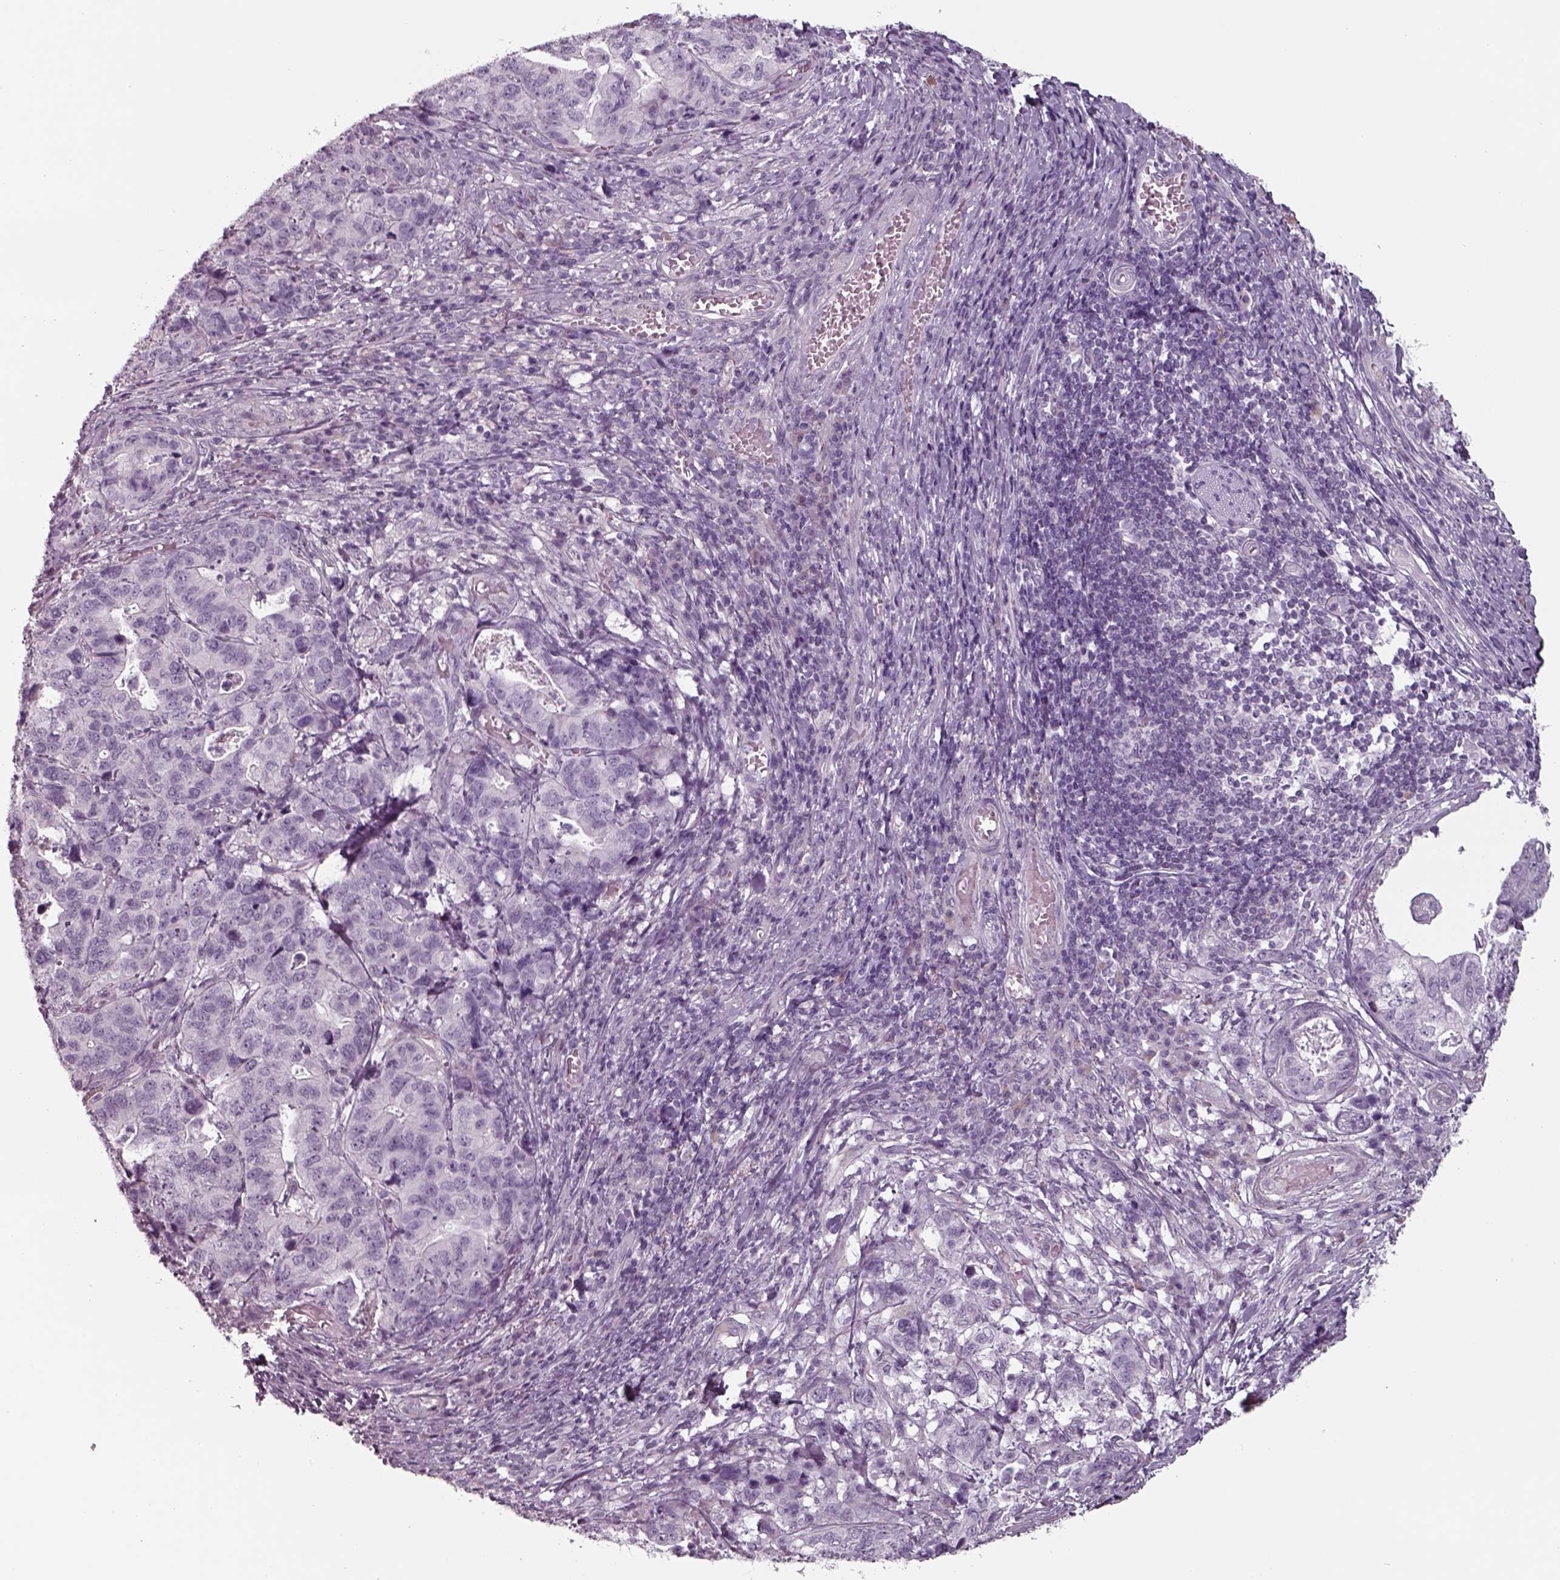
{"staining": {"intensity": "negative", "quantity": "none", "location": "none"}, "tissue": "stomach cancer", "cell_type": "Tumor cells", "image_type": "cancer", "snomed": [{"axis": "morphology", "description": "Adenocarcinoma, NOS"}, {"axis": "topography", "description": "Stomach, upper"}], "caption": "Photomicrograph shows no significant protein staining in tumor cells of stomach adenocarcinoma. Nuclei are stained in blue.", "gene": "SEPTIN14", "patient": {"sex": "female", "age": 67}}